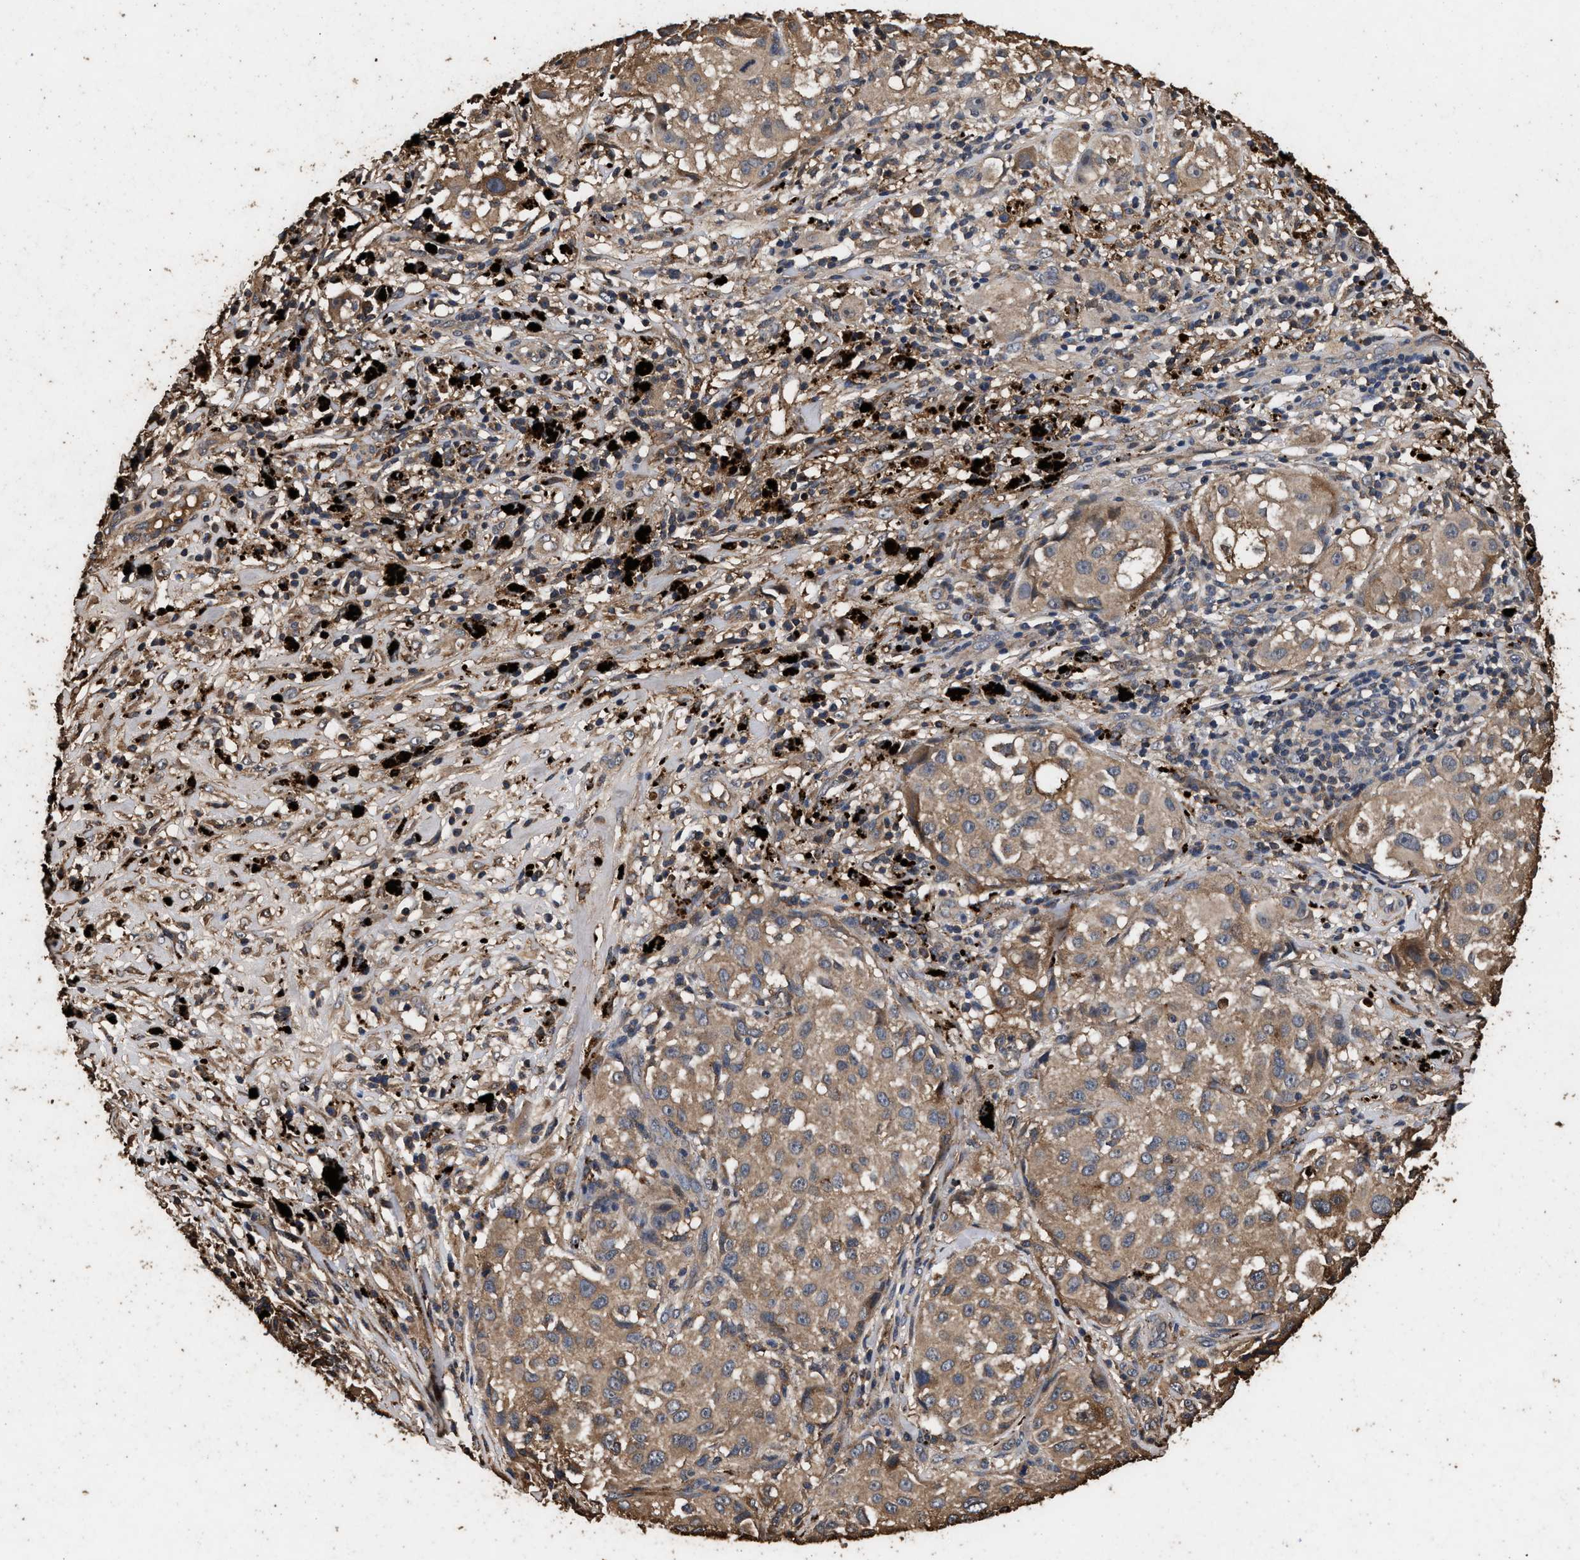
{"staining": {"intensity": "weak", "quantity": ">75%", "location": "cytoplasmic/membranous"}, "tissue": "melanoma", "cell_type": "Tumor cells", "image_type": "cancer", "snomed": [{"axis": "morphology", "description": "Necrosis, NOS"}, {"axis": "morphology", "description": "Malignant melanoma, NOS"}, {"axis": "topography", "description": "Skin"}], "caption": "Protein expression analysis of human melanoma reveals weak cytoplasmic/membranous positivity in about >75% of tumor cells.", "gene": "KYAT1", "patient": {"sex": "female", "age": 87}}